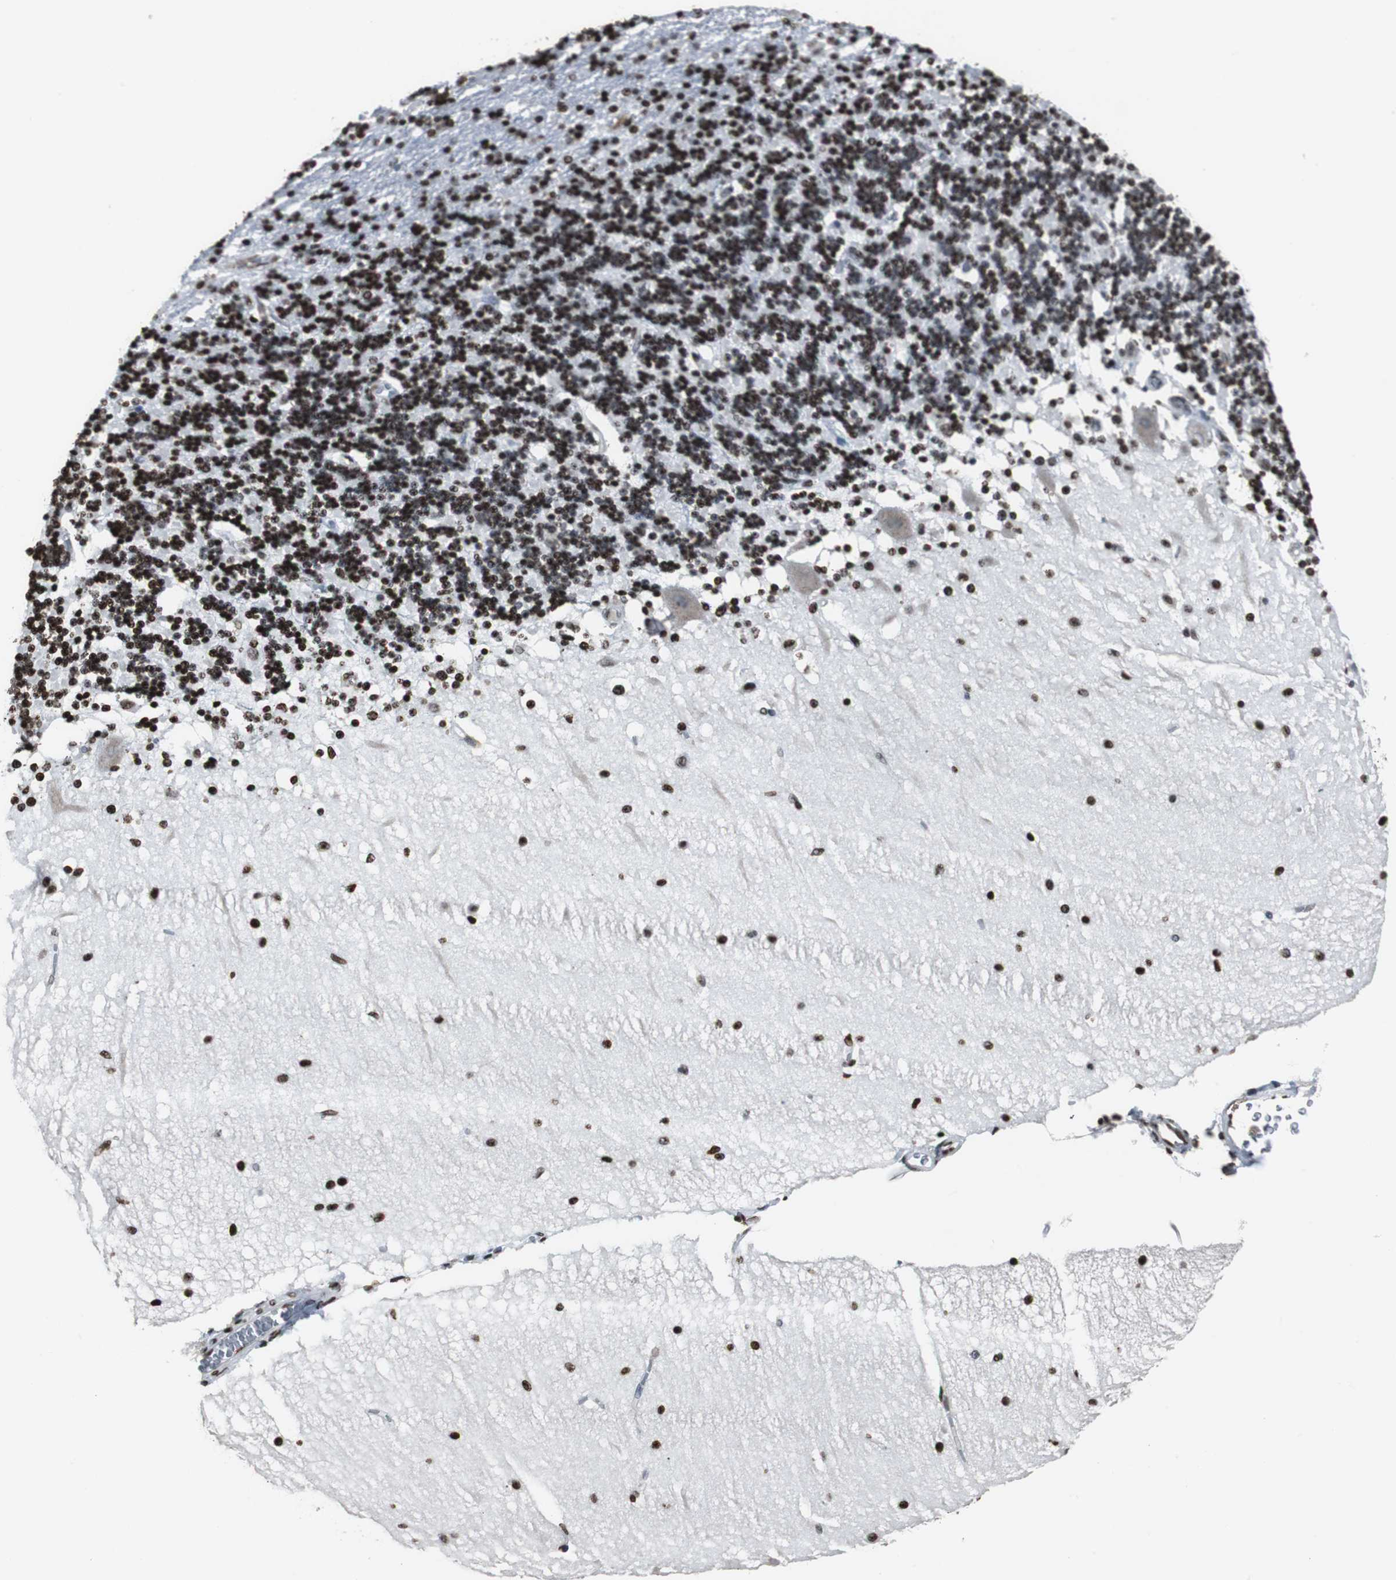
{"staining": {"intensity": "strong", "quantity": "25%-75%", "location": "nuclear"}, "tissue": "cerebellum", "cell_type": "Cells in granular layer", "image_type": "normal", "snomed": [{"axis": "morphology", "description": "Normal tissue, NOS"}, {"axis": "topography", "description": "Cerebellum"}], "caption": "This is an image of immunohistochemistry (IHC) staining of unremarkable cerebellum, which shows strong staining in the nuclear of cells in granular layer.", "gene": "PAXIP1", "patient": {"sex": "female", "age": 54}}